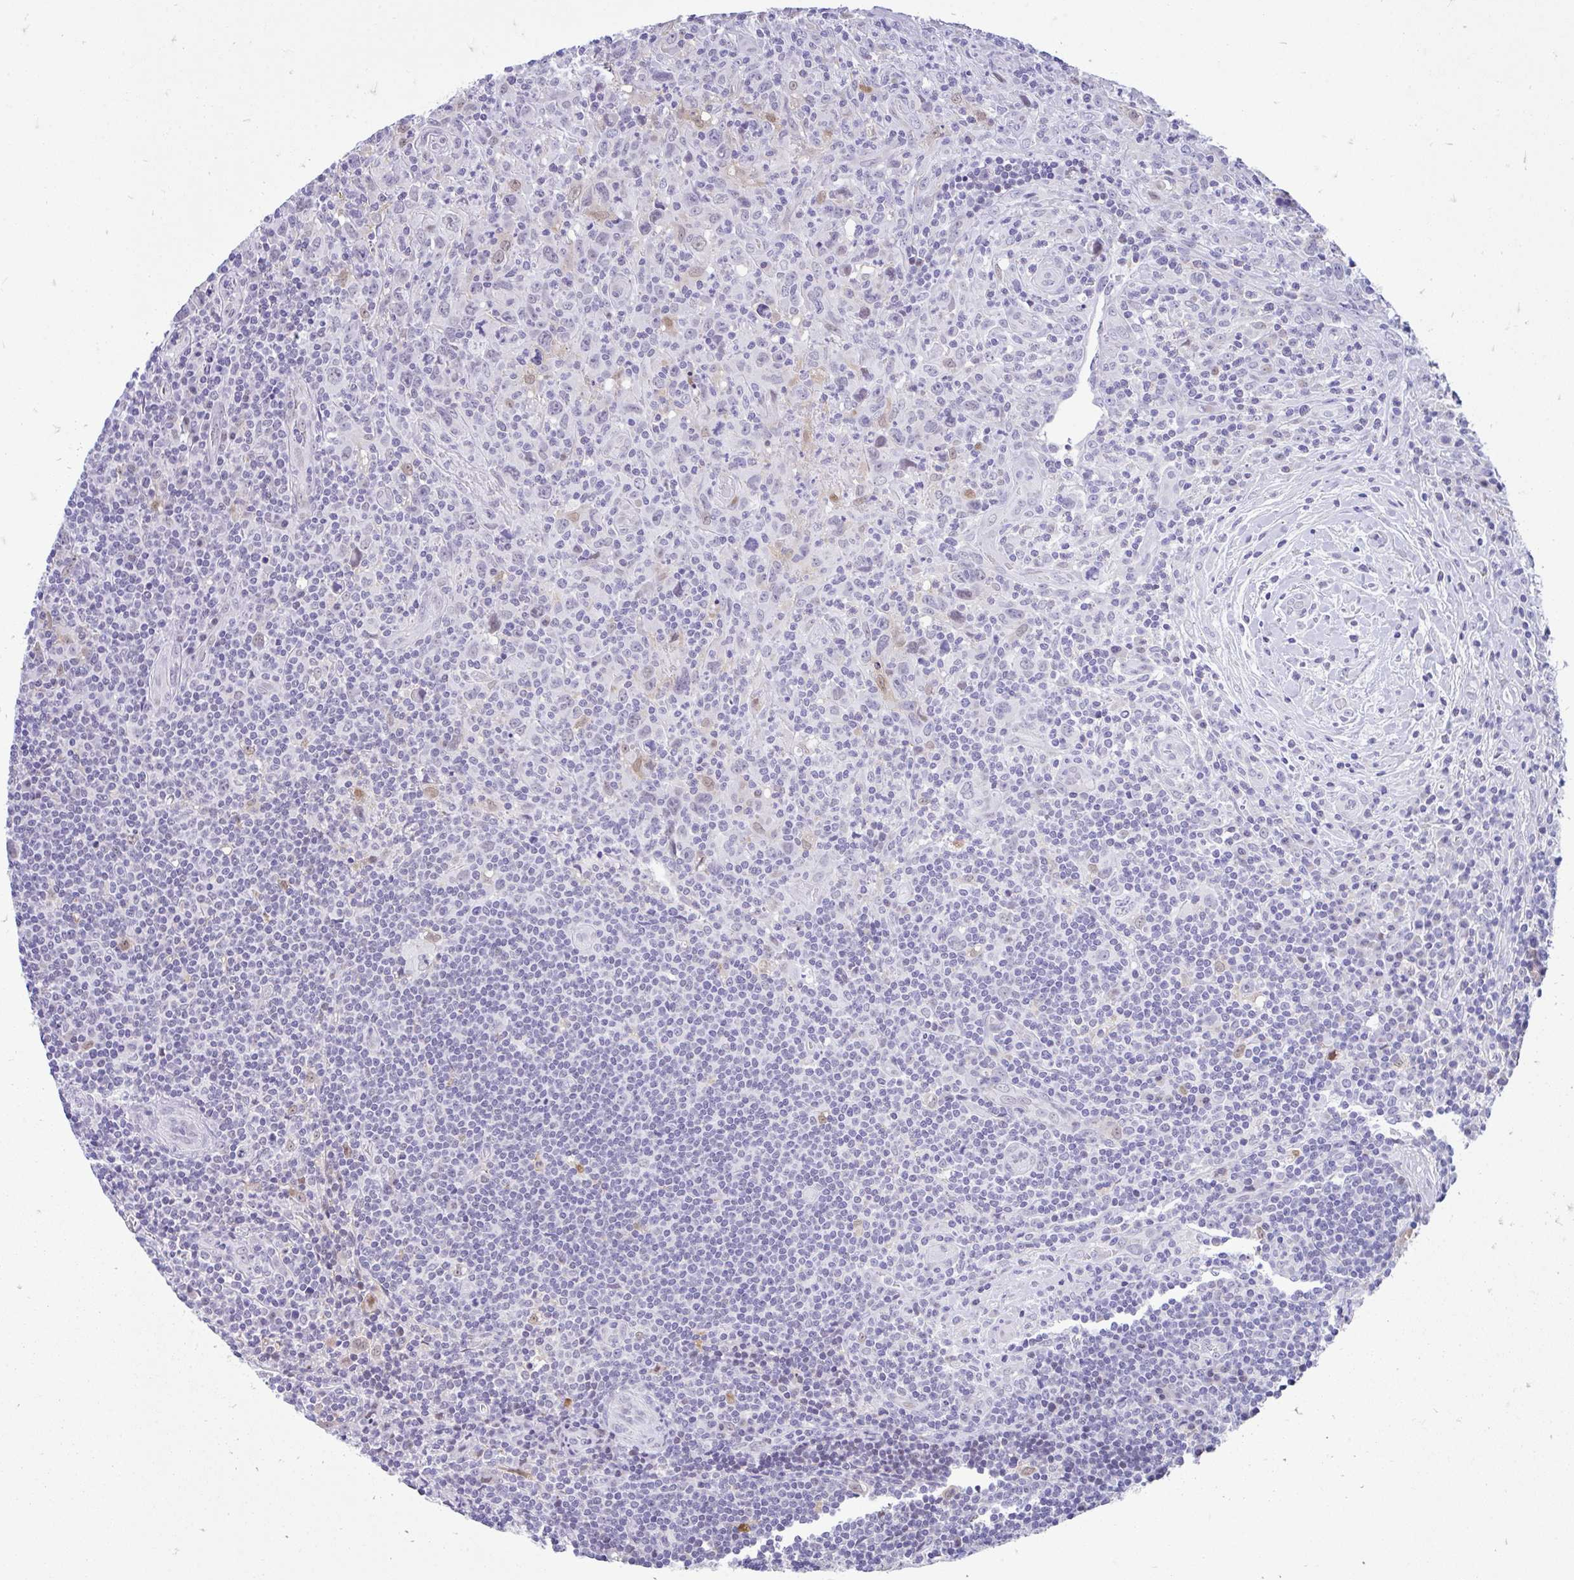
{"staining": {"intensity": "negative", "quantity": "none", "location": "none"}, "tissue": "lymphoma", "cell_type": "Tumor cells", "image_type": "cancer", "snomed": [{"axis": "morphology", "description": "Hodgkin's disease, NOS"}, {"axis": "topography", "description": "Lymph node"}], "caption": "There is no significant expression in tumor cells of lymphoma. (DAB (3,3'-diaminobenzidine) immunohistochemistry with hematoxylin counter stain).", "gene": "GLB1L2", "patient": {"sex": "female", "age": 18}}